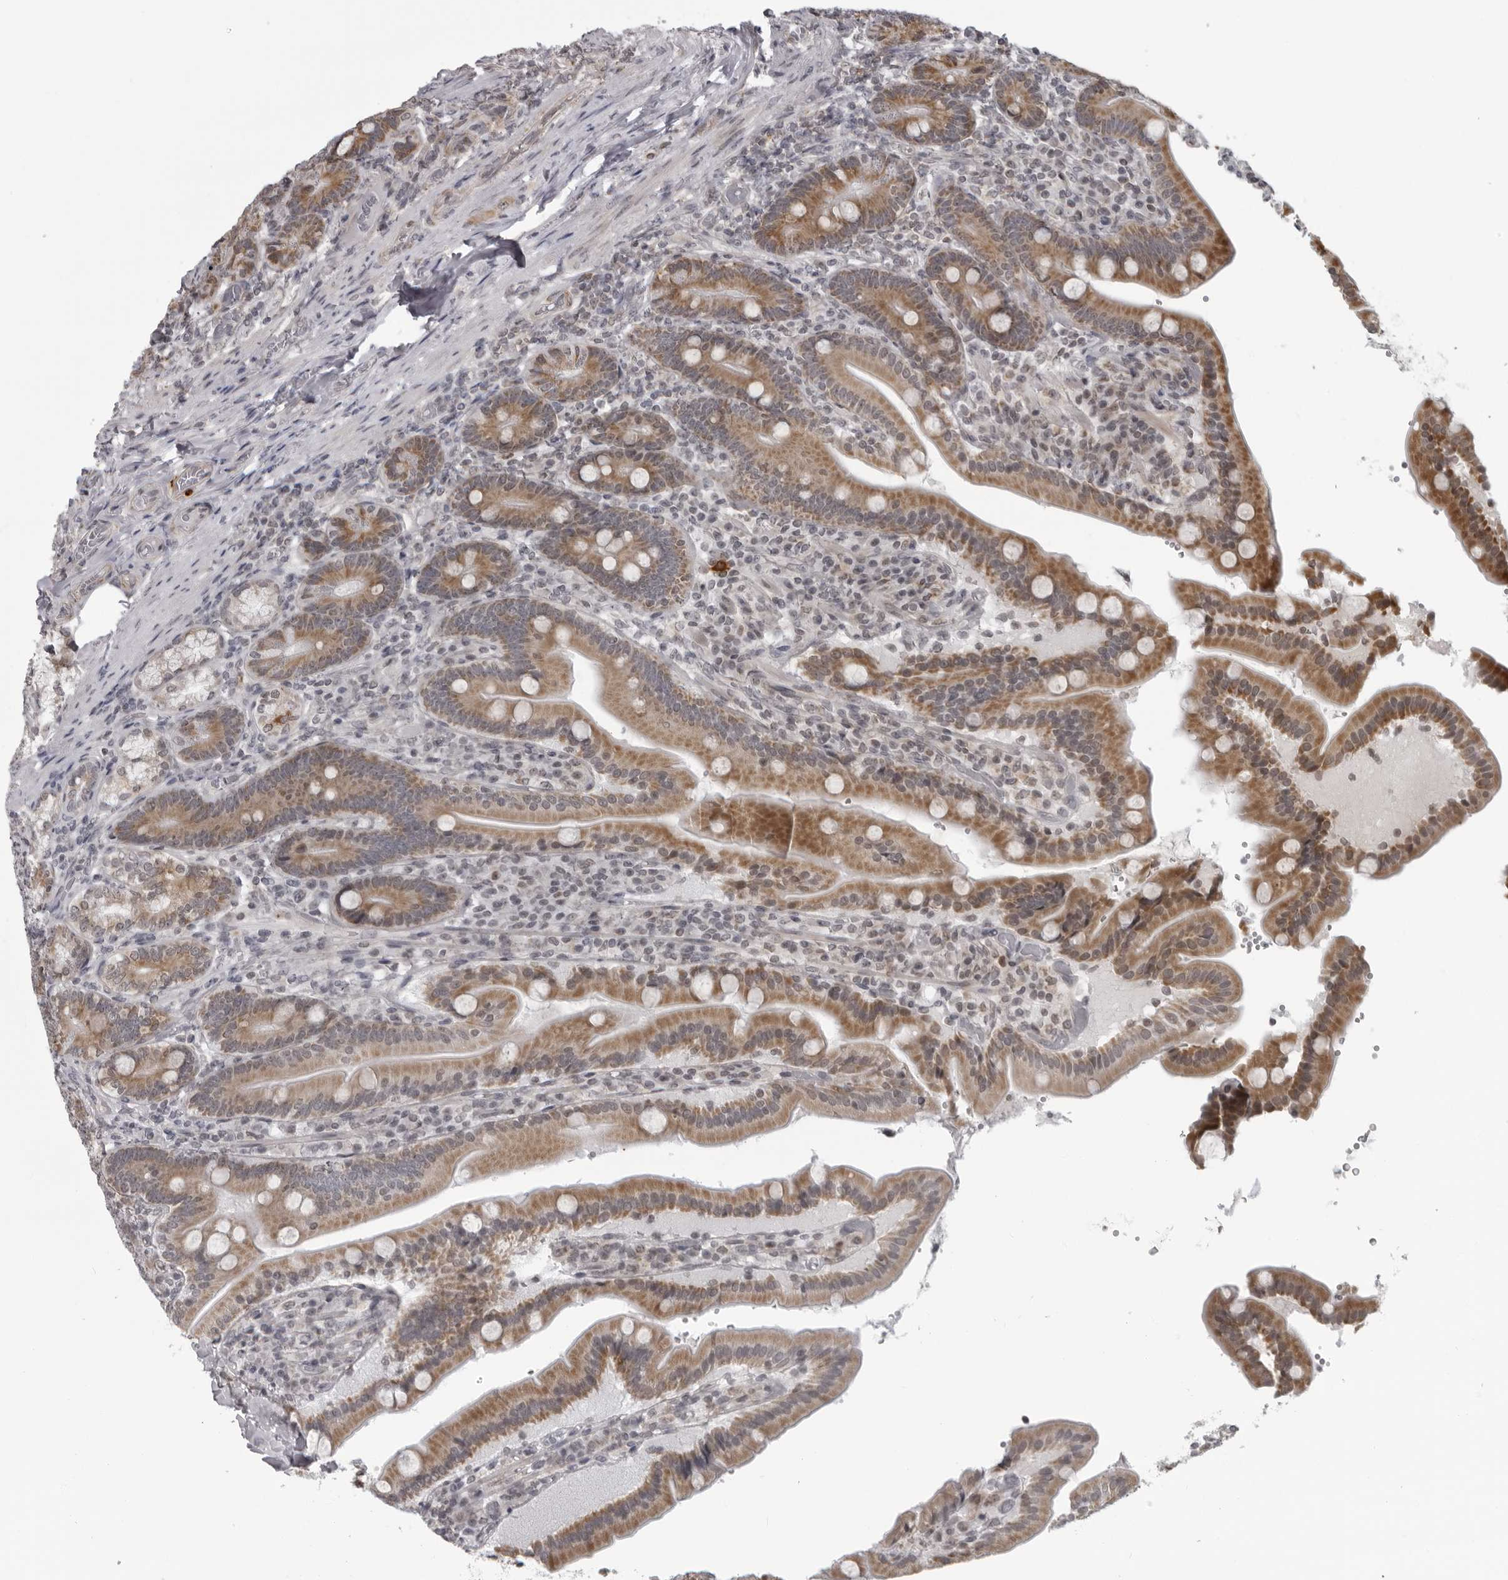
{"staining": {"intensity": "strong", "quantity": "25%-75%", "location": "cytoplasmic/membranous"}, "tissue": "duodenum", "cell_type": "Glandular cells", "image_type": "normal", "snomed": [{"axis": "morphology", "description": "Normal tissue, NOS"}, {"axis": "topography", "description": "Duodenum"}], "caption": "Glandular cells demonstrate high levels of strong cytoplasmic/membranous expression in about 25%-75% of cells in normal duodenum.", "gene": "RTCA", "patient": {"sex": "female", "age": 62}}